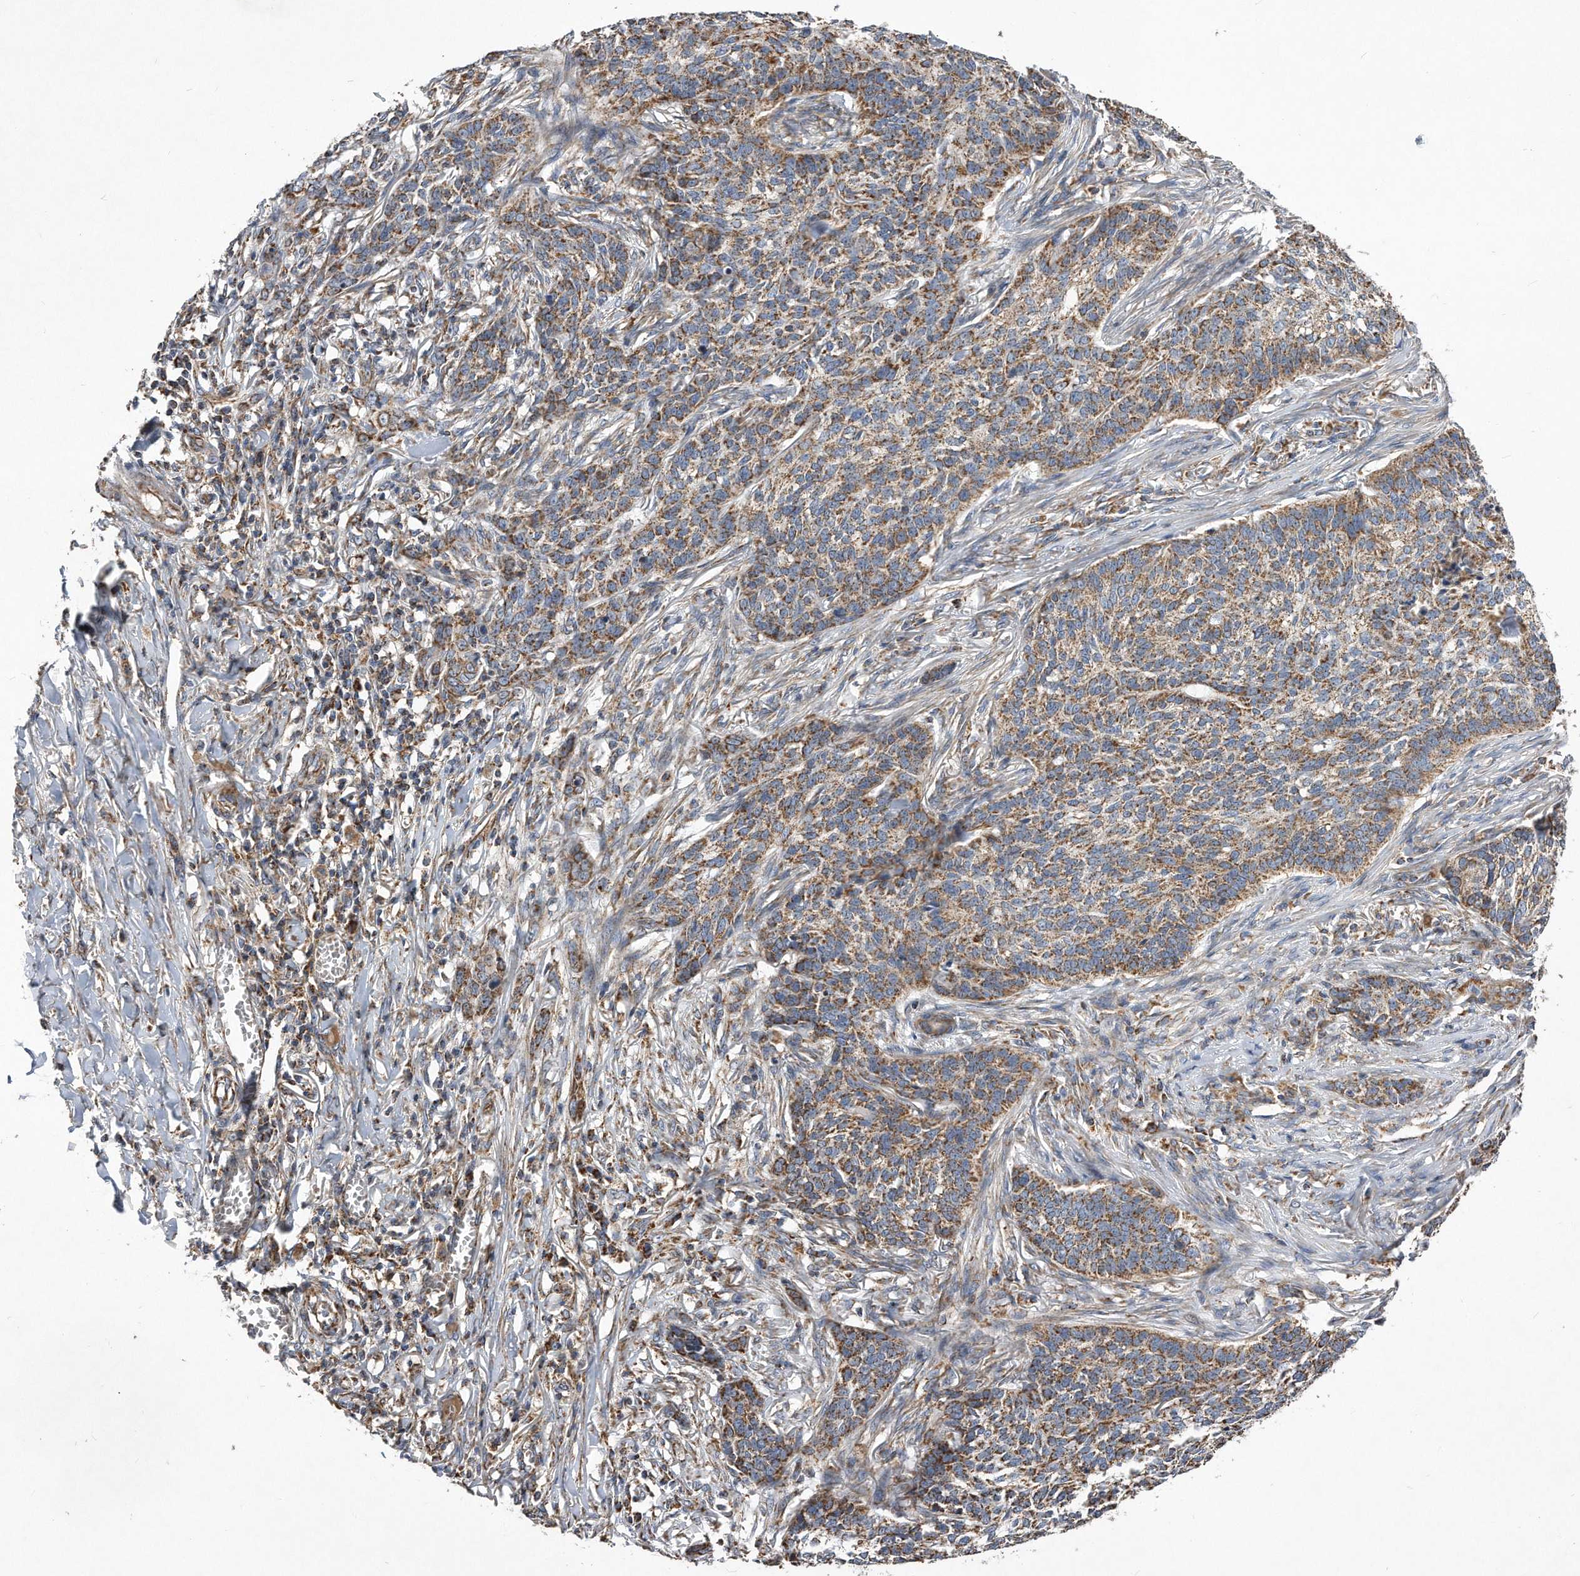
{"staining": {"intensity": "moderate", "quantity": ">75%", "location": "cytoplasmic/membranous"}, "tissue": "skin cancer", "cell_type": "Tumor cells", "image_type": "cancer", "snomed": [{"axis": "morphology", "description": "Basal cell carcinoma"}, {"axis": "topography", "description": "Skin"}], "caption": "This is an image of immunohistochemistry (IHC) staining of skin basal cell carcinoma, which shows moderate staining in the cytoplasmic/membranous of tumor cells.", "gene": "PPP5C", "patient": {"sex": "male", "age": 85}}